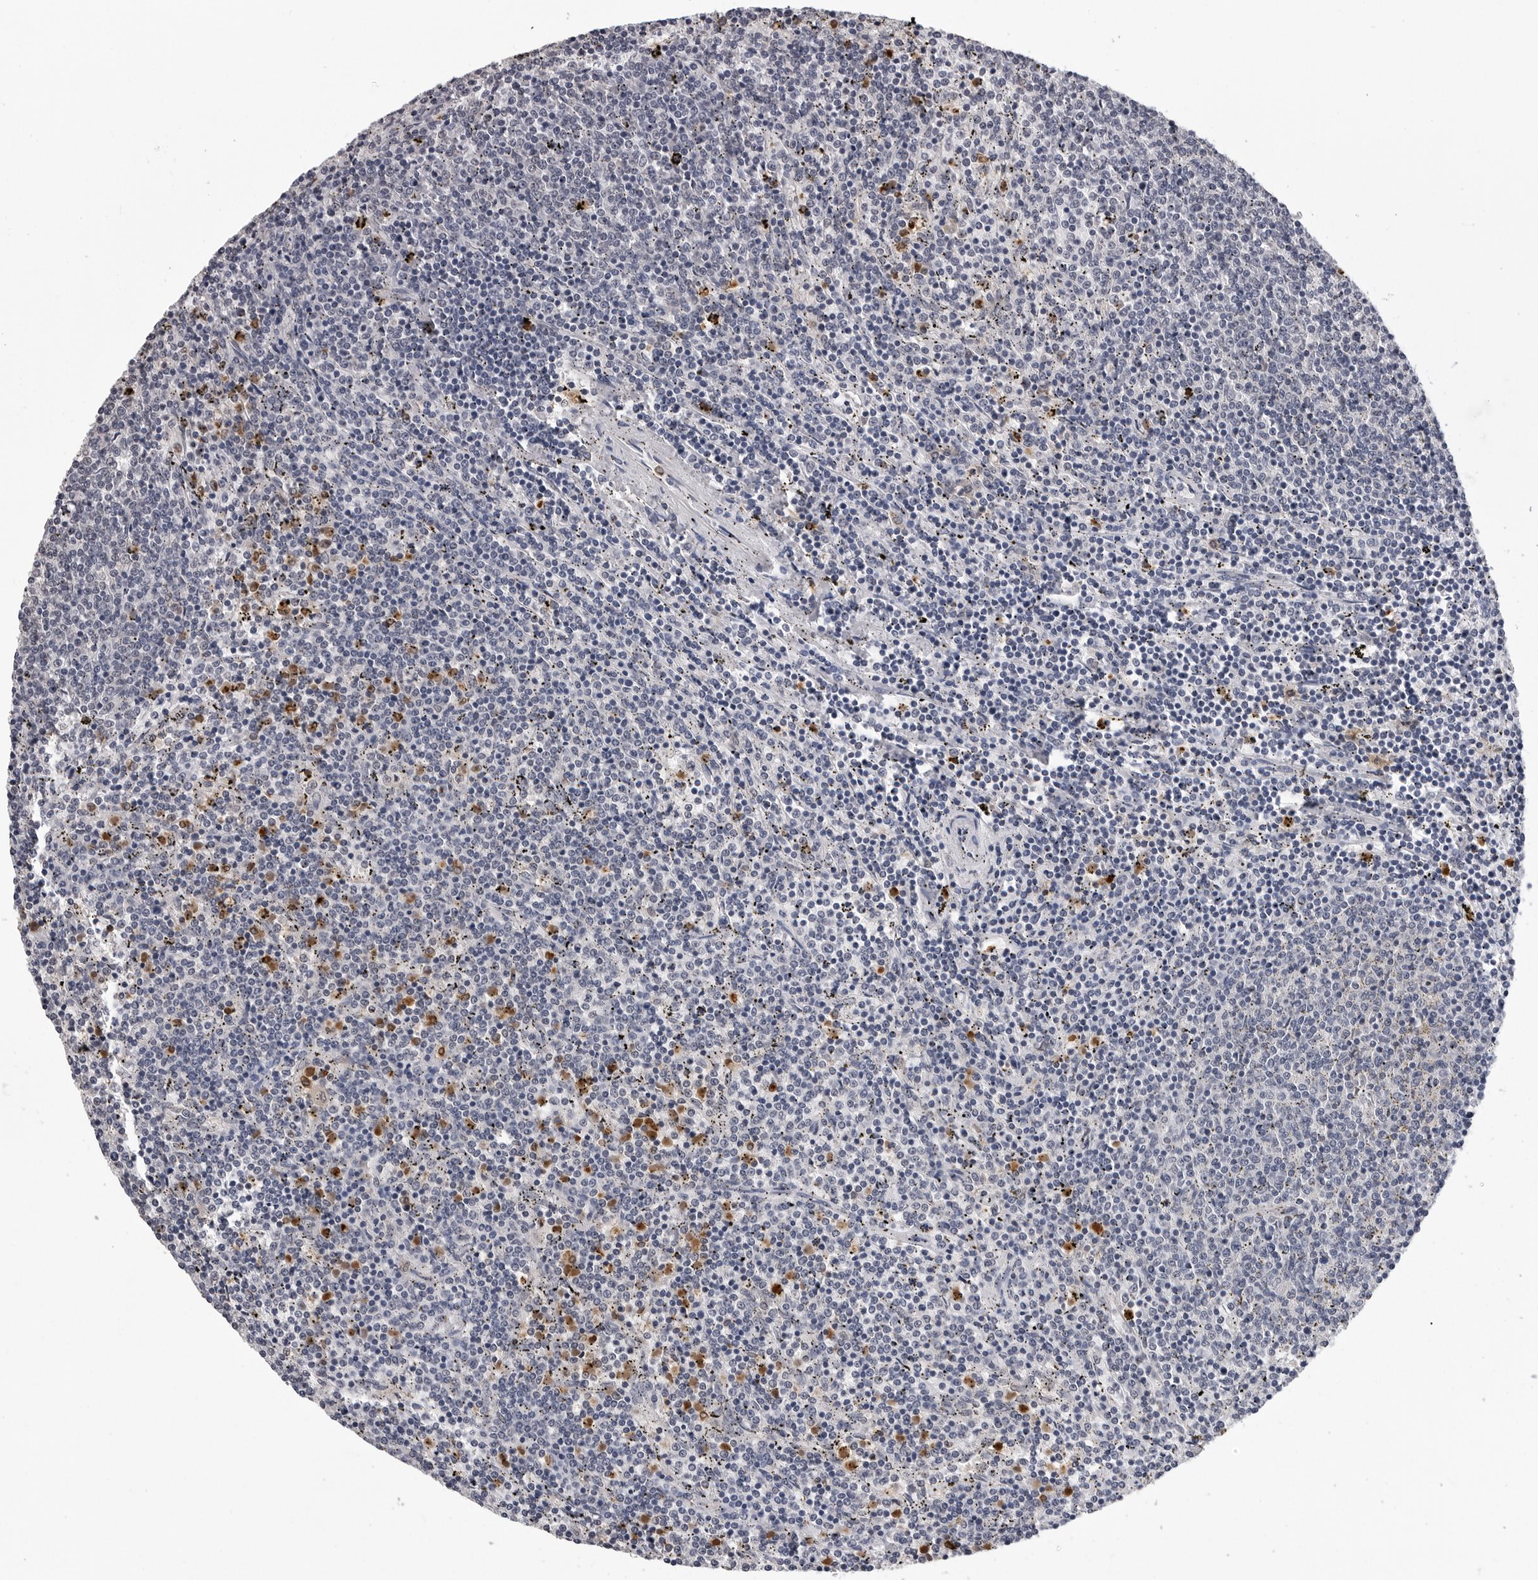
{"staining": {"intensity": "negative", "quantity": "none", "location": "none"}, "tissue": "lymphoma", "cell_type": "Tumor cells", "image_type": "cancer", "snomed": [{"axis": "morphology", "description": "Malignant lymphoma, non-Hodgkin's type, Low grade"}, {"axis": "topography", "description": "Spleen"}], "caption": "This is an immunohistochemistry photomicrograph of lymphoma. There is no staining in tumor cells.", "gene": "TRMT13", "patient": {"sex": "female", "age": 50}}